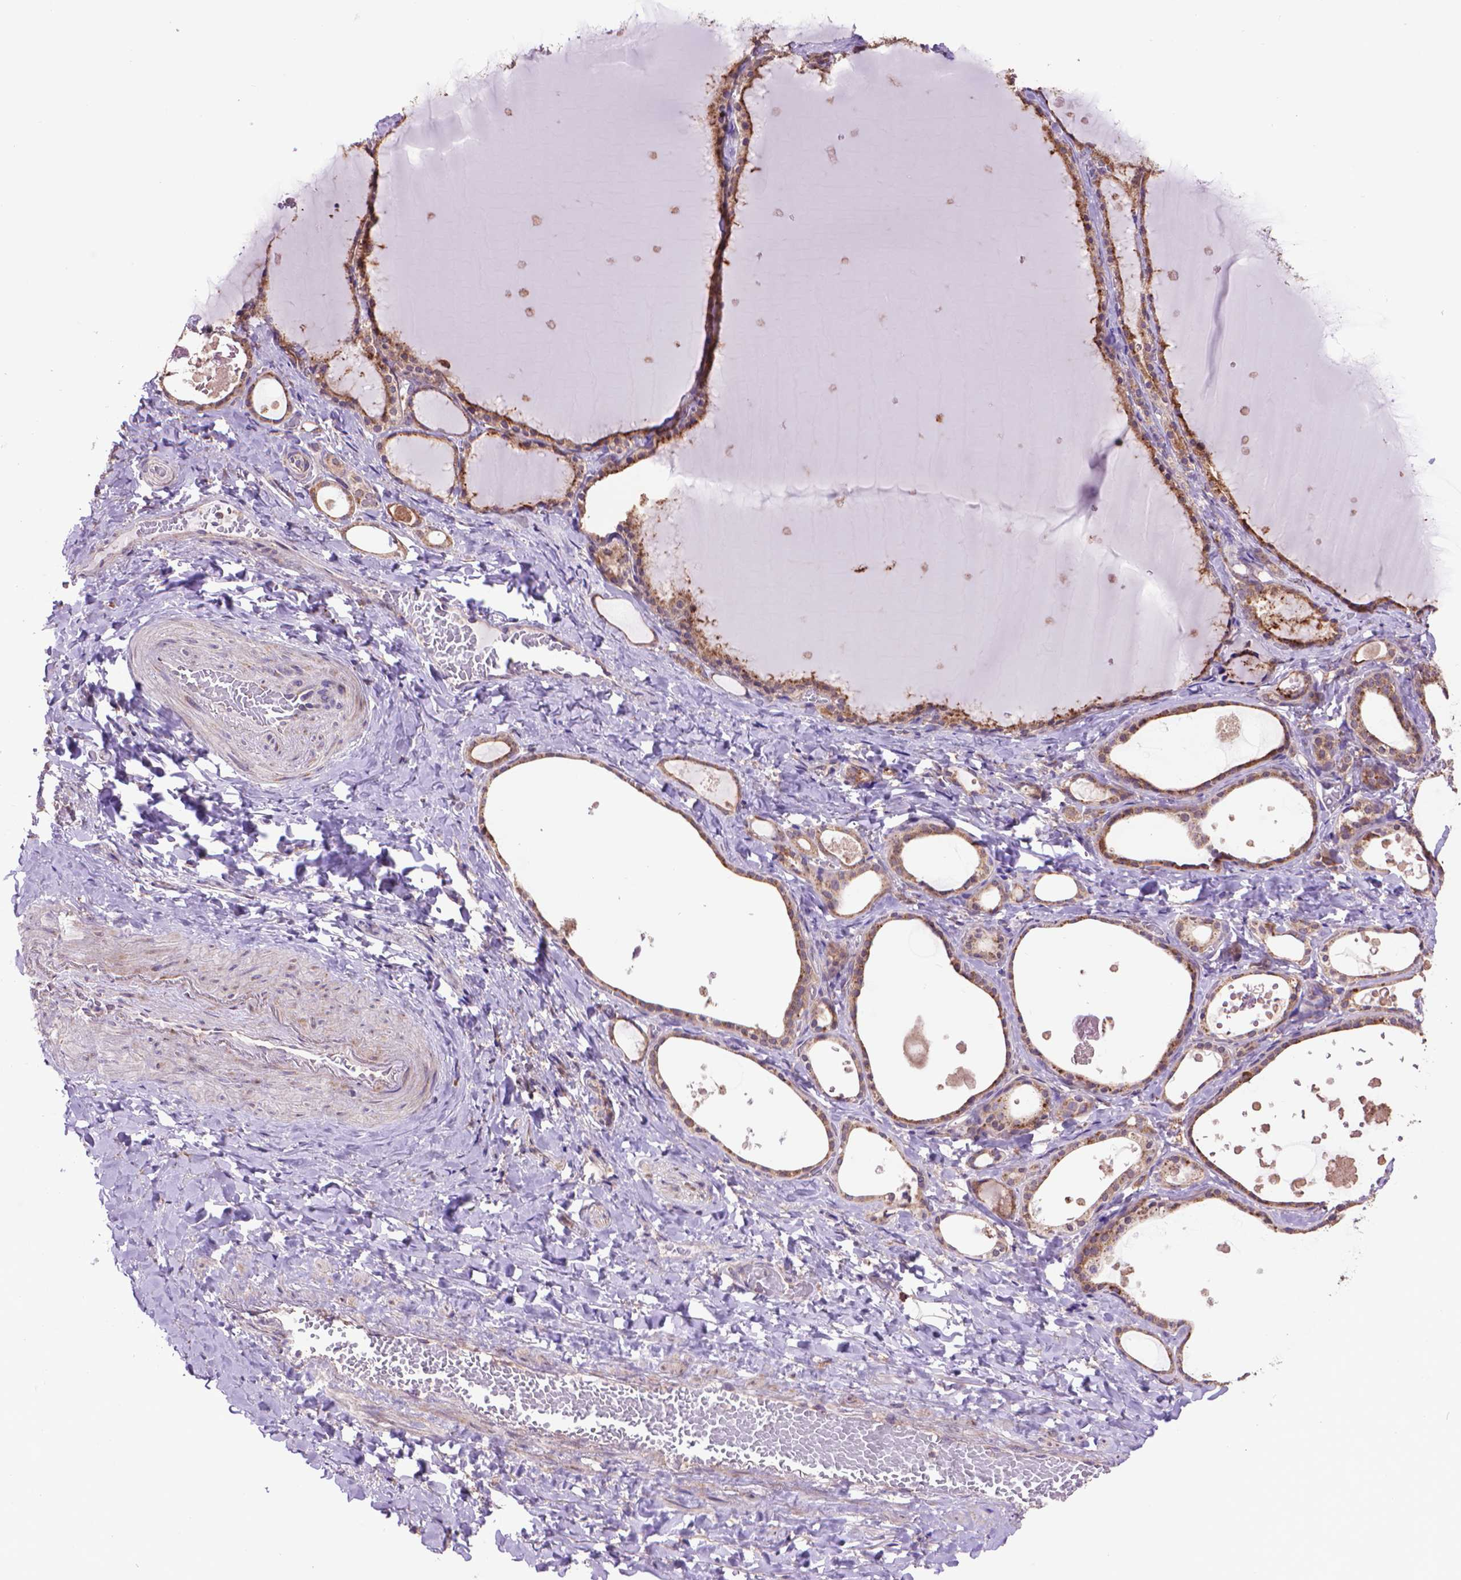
{"staining": {"intensity": "moderate", "quantity": ">75%", "location": "cytoplasmic/membranous"}, "tissue": "thyroid gland", "cell_type": "Glandular cells", "image_type": "normal", "snomed": [{"axis": "morphology", "description": "Normal tissue, NOS"}, {"axis": "topography", "description": "Thyroid gland"}], "caption": "Immunohistochemistry (DAB) staining of unremarkable thyroid gland demonstrates moderate cytoplasmic/membranous protein staining in about >75% of glandular cells.", "gene": "GLB1", "patient": {"sex": "female", "age": 56}}